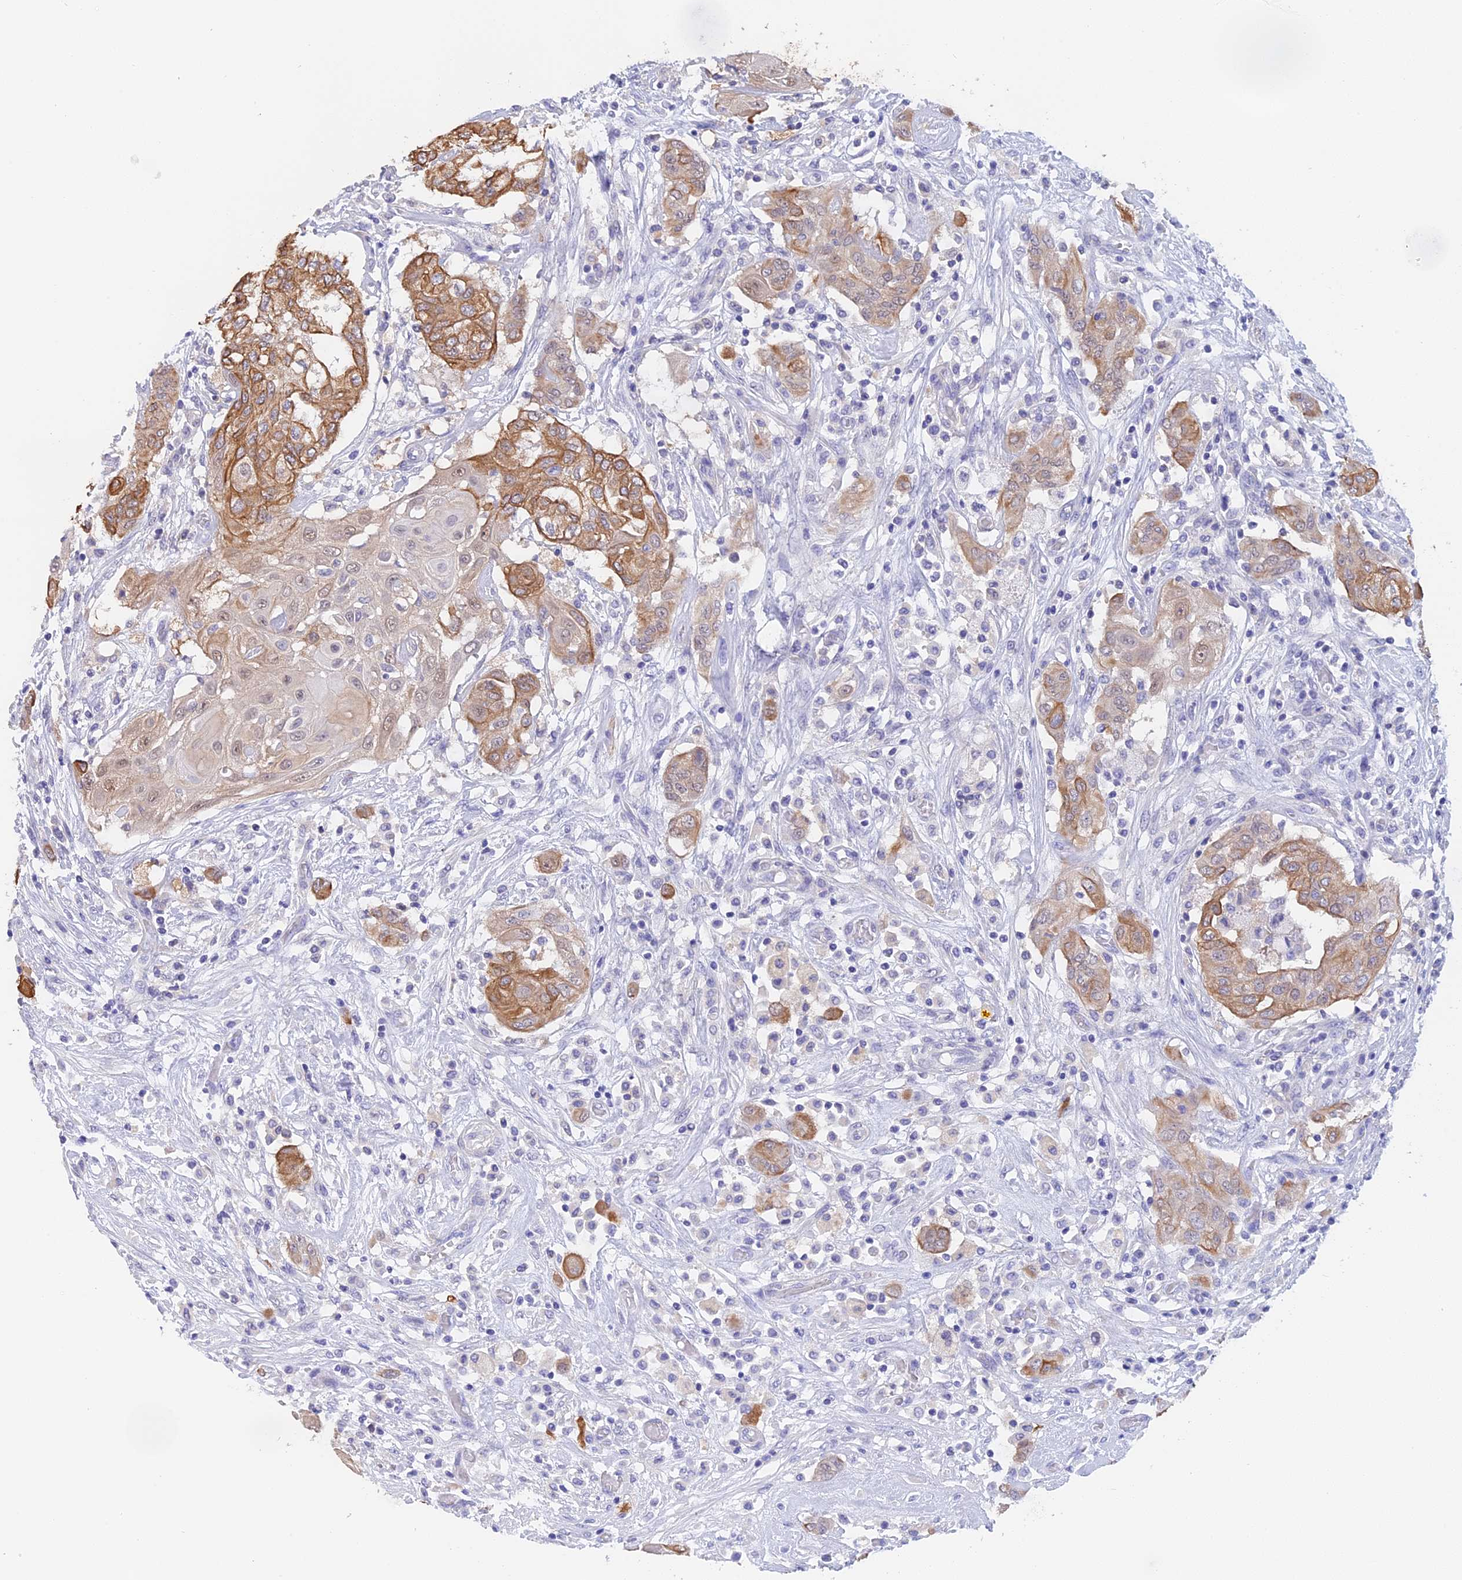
{"staining": {"intensity": "moderate", "quantity": "25%-75%", "location": "cytoplasmic/membranous"}, "tissue": "thyroid cancer", "cell_type": "Tumor cells", "image_type": "cancer", "snomed": [{"axis": "morphology", "description": "Papillary adenocarcinoma, NOS"}, {"axis": "topography", "description": "Thyroid gland"}], "caption": "Immunohistochemical staining of human thyroid cancer demonstrates moderate cytoplasmic/membranous protein staining in approximately 25%-75% of tumor cells.", "gene": "STUB1", "patient": {"sex": "female", "age": 59}}